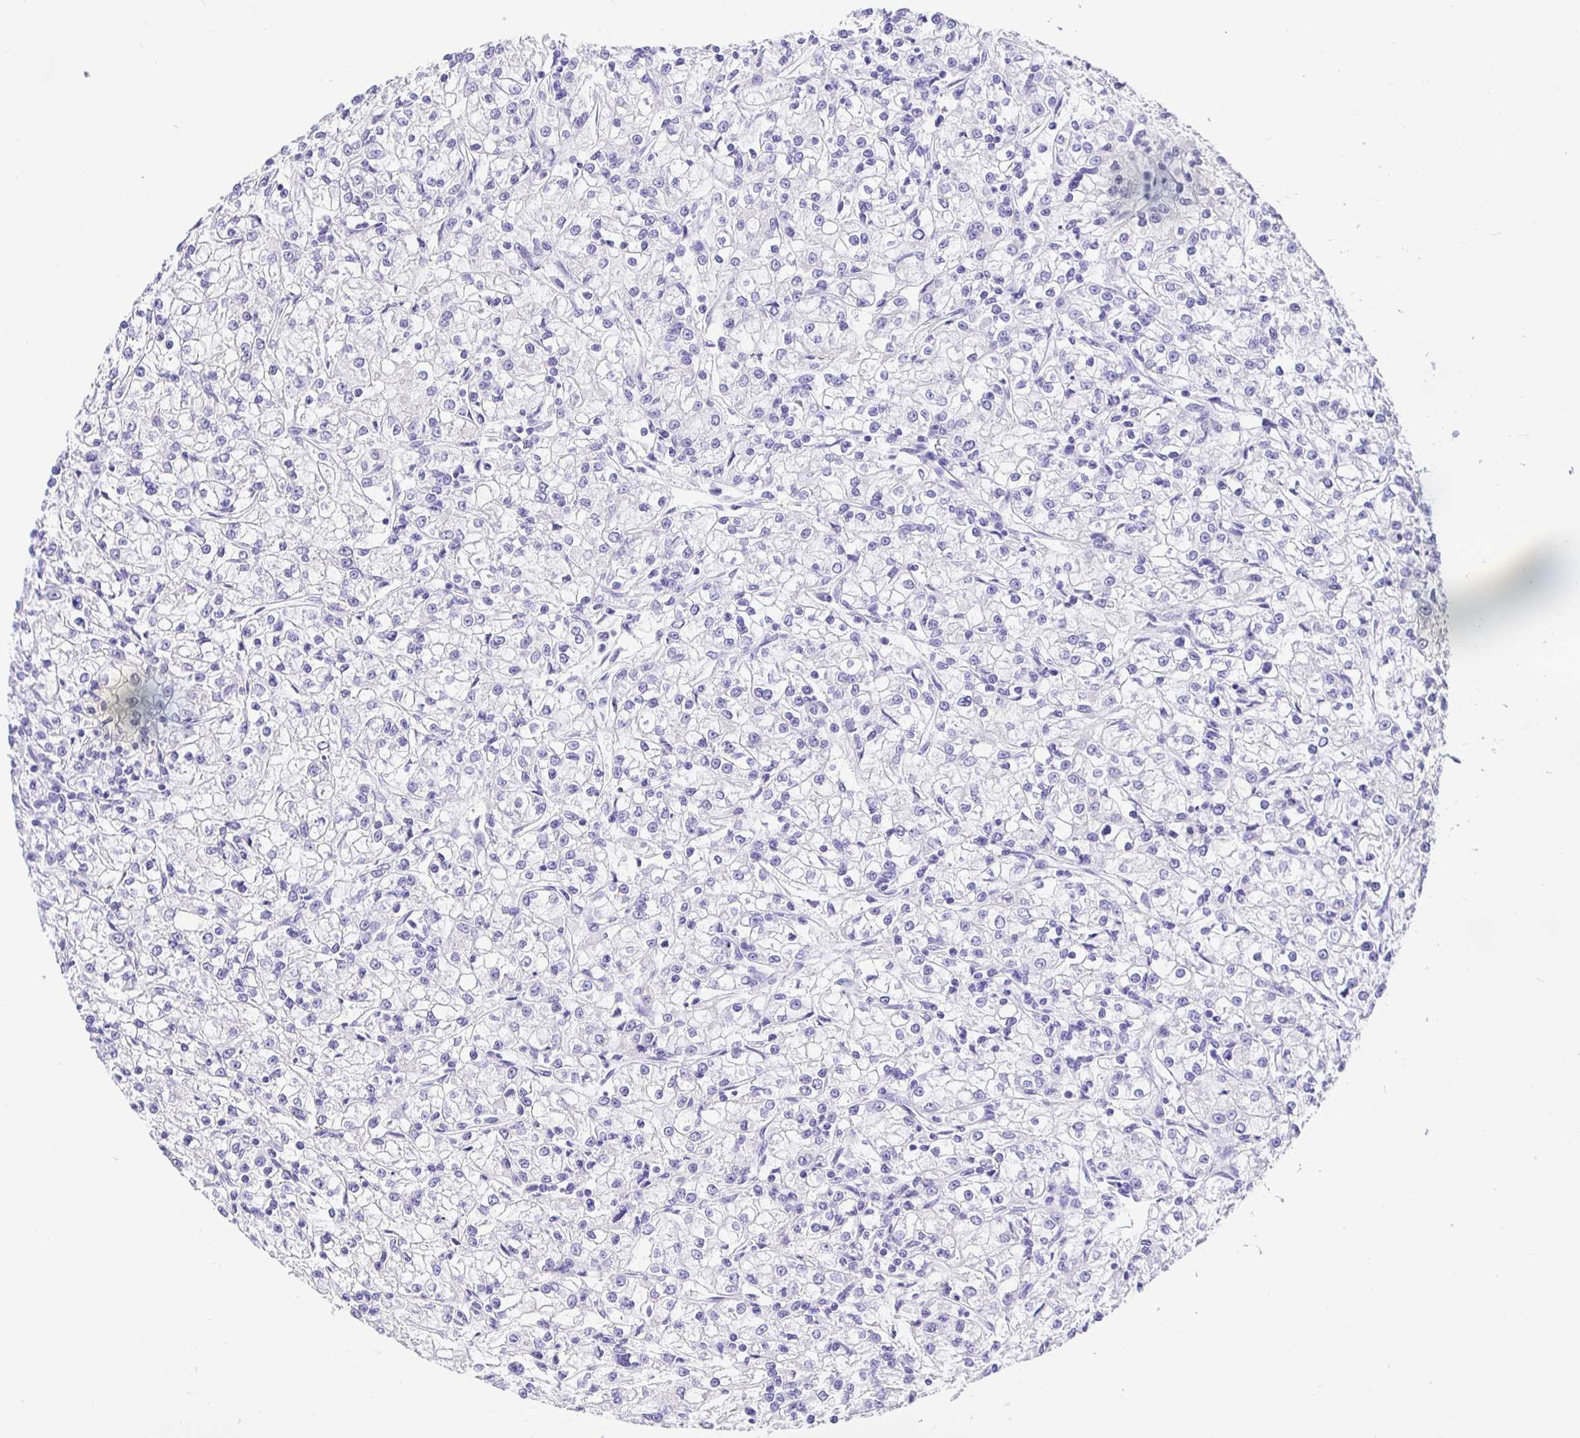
{"staining": {"intensity": "negative", "quantity": "none", "location": "none"}, "tissue": "renal cancer", "cell_type": "Tumor cells", "image_type": "cancer", "snomed": [{"axis": "morphology", "description": "Adenocarcinoma, NOS"}, {"axis": "topography", "description": "Kidney"}], "caption": "A photomicrograph of renal adenocarcinoma stained for a protein demonstrates no brown staining in tumor cells. (IHC, brightfield microscopy, high magnification).", "gene": "PRAMEF19", "patient": {"sex": "female", "age": 59}}